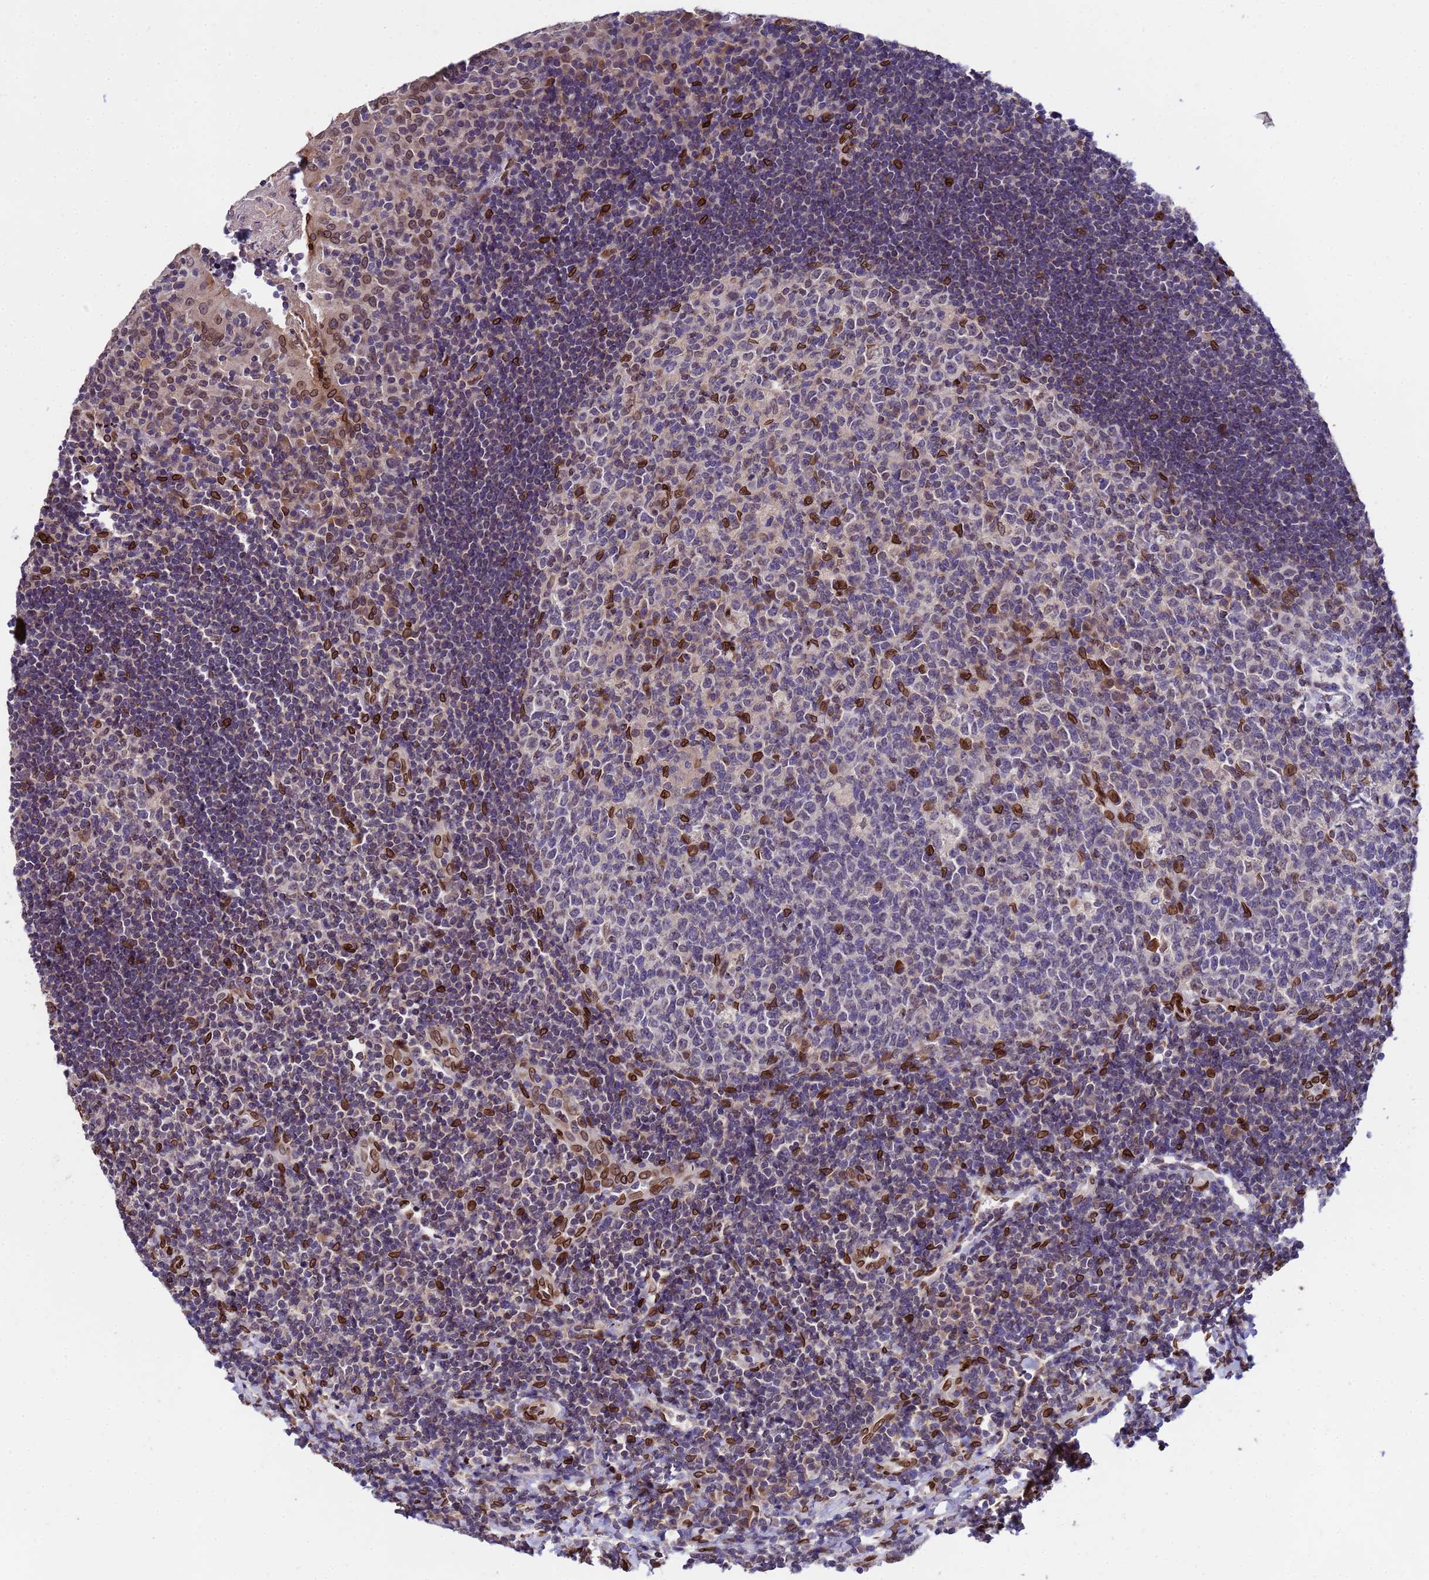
{"staining": {"intensity": "moderate", "quantity": "<25%", "location": "cytoplasmic/membranous,nuclear"}, "tissue": "tonsil", "cell_type": "Germinal center cells", "image_type": "normal", "snomed": [{"axis": "morphology", "description": "Normal tissue, NOS"}, {"axis": "topography", "description": "Tonsil"}], "caption": "Brown immunohistochemical staining in unremarkable tonsil shows moderate cytoplasmic/membranous,nuclear positivity in about <25% of germinal center cells.", "gene": "GPR135", "patient": {"sex": "male", "age": 17}}